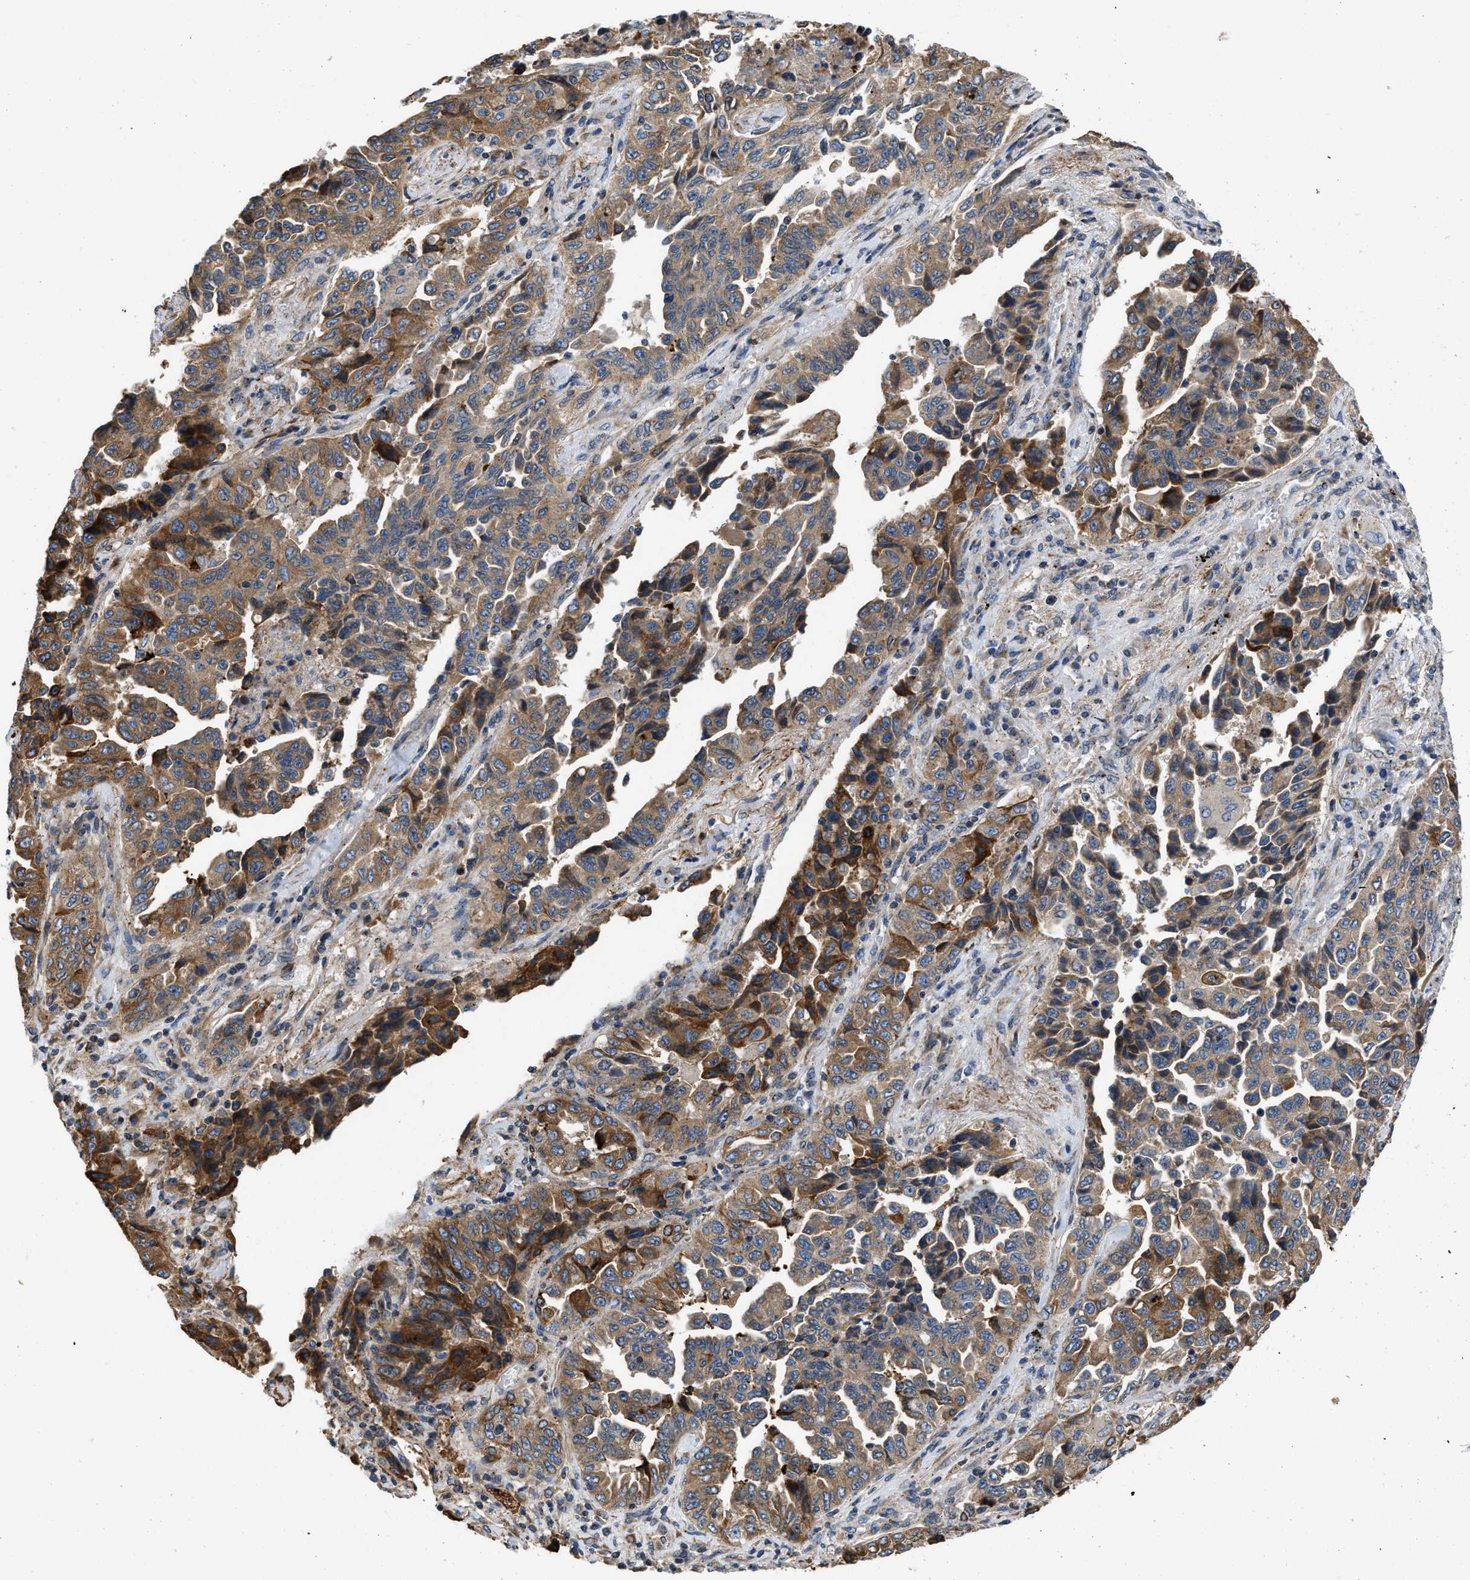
{"staining": {"intensity": "moderate", "quantity": ">75%", "location": "cytoplasmic/membranous"}, "tissue": "lung cancer", "cell_type": "Tumor cells", "image_type": "cancer", "snomed": [{"axis": "morphology", "description": "Adenocarcinoma, NOS"}, {"axis": "topography", "description": "Lung"}], "caption": "The immunohistochemical stain labels moderate cytoplasmic/membranous expression in tumor cells of lung adenocarcinoma tissue. (DAB IHC, brown staining for protein, blue staining for nuclei).", "gene": "ARL6IP5", "patient": {"sex": "female", "age": 51}}